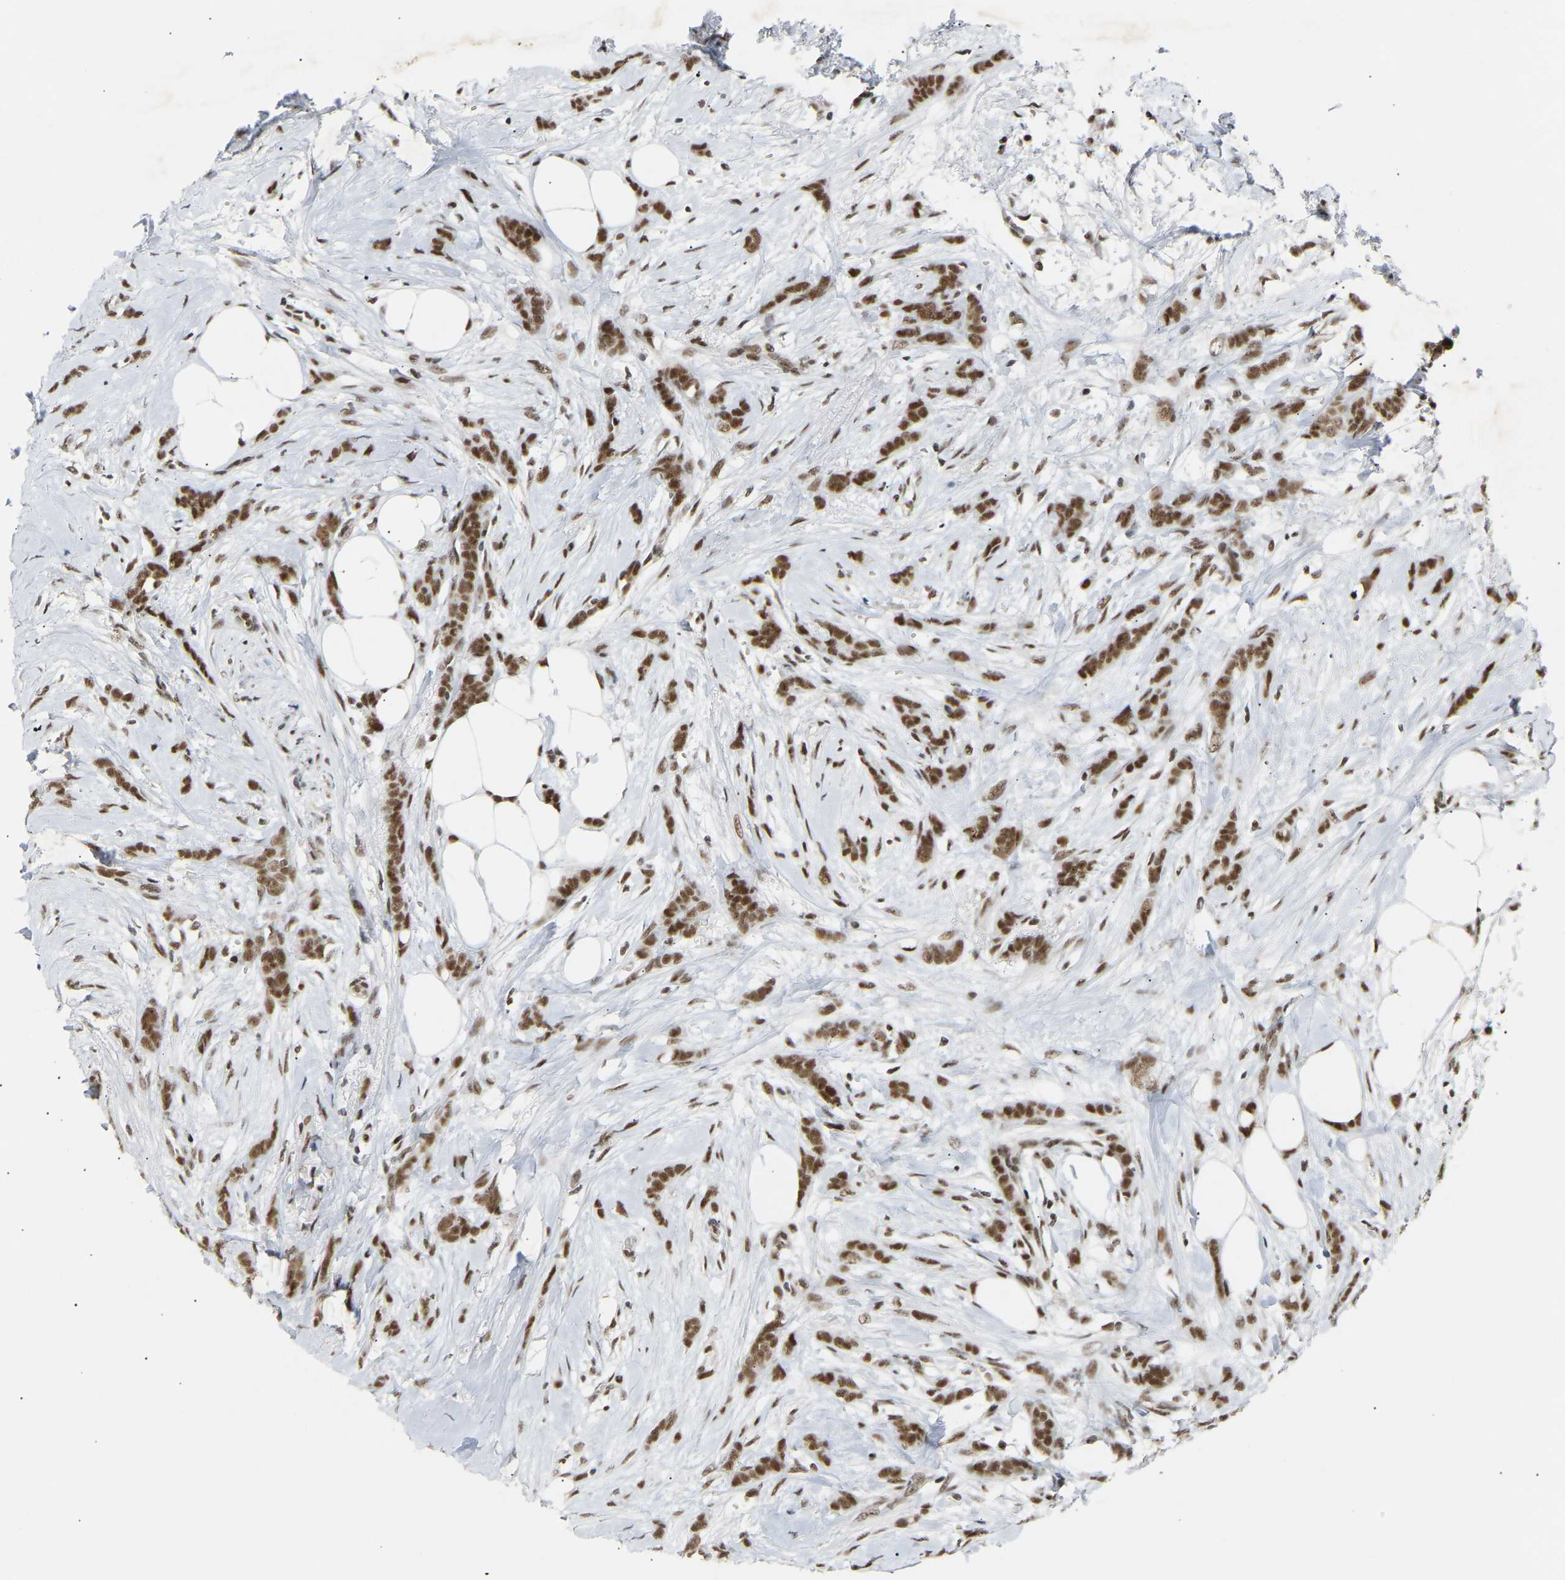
{"staining": {"intensity": "strong", "quantity": ">75%", "location": "nuclear"}, "tissue": "breast cancer", "cell_type": "Tumor cells", "image_type": "cancer", "snomed": [{"axis": "morphology", "description": "Lobular carcinoma, in situ"}, {"axis": "morphology", "description": "Lobular carcinoma"}, {"axis": "topography", "description": "Breast"}], "caption": "An immunohistochemistry image of tumor tissue is shown. Protein staining in brown labels strong nuclear positivity in lobular carcinoma in situ (breast) within tumor cells.", "gene": "NELFB", "patient": {"sex": "female", "age": 41}}